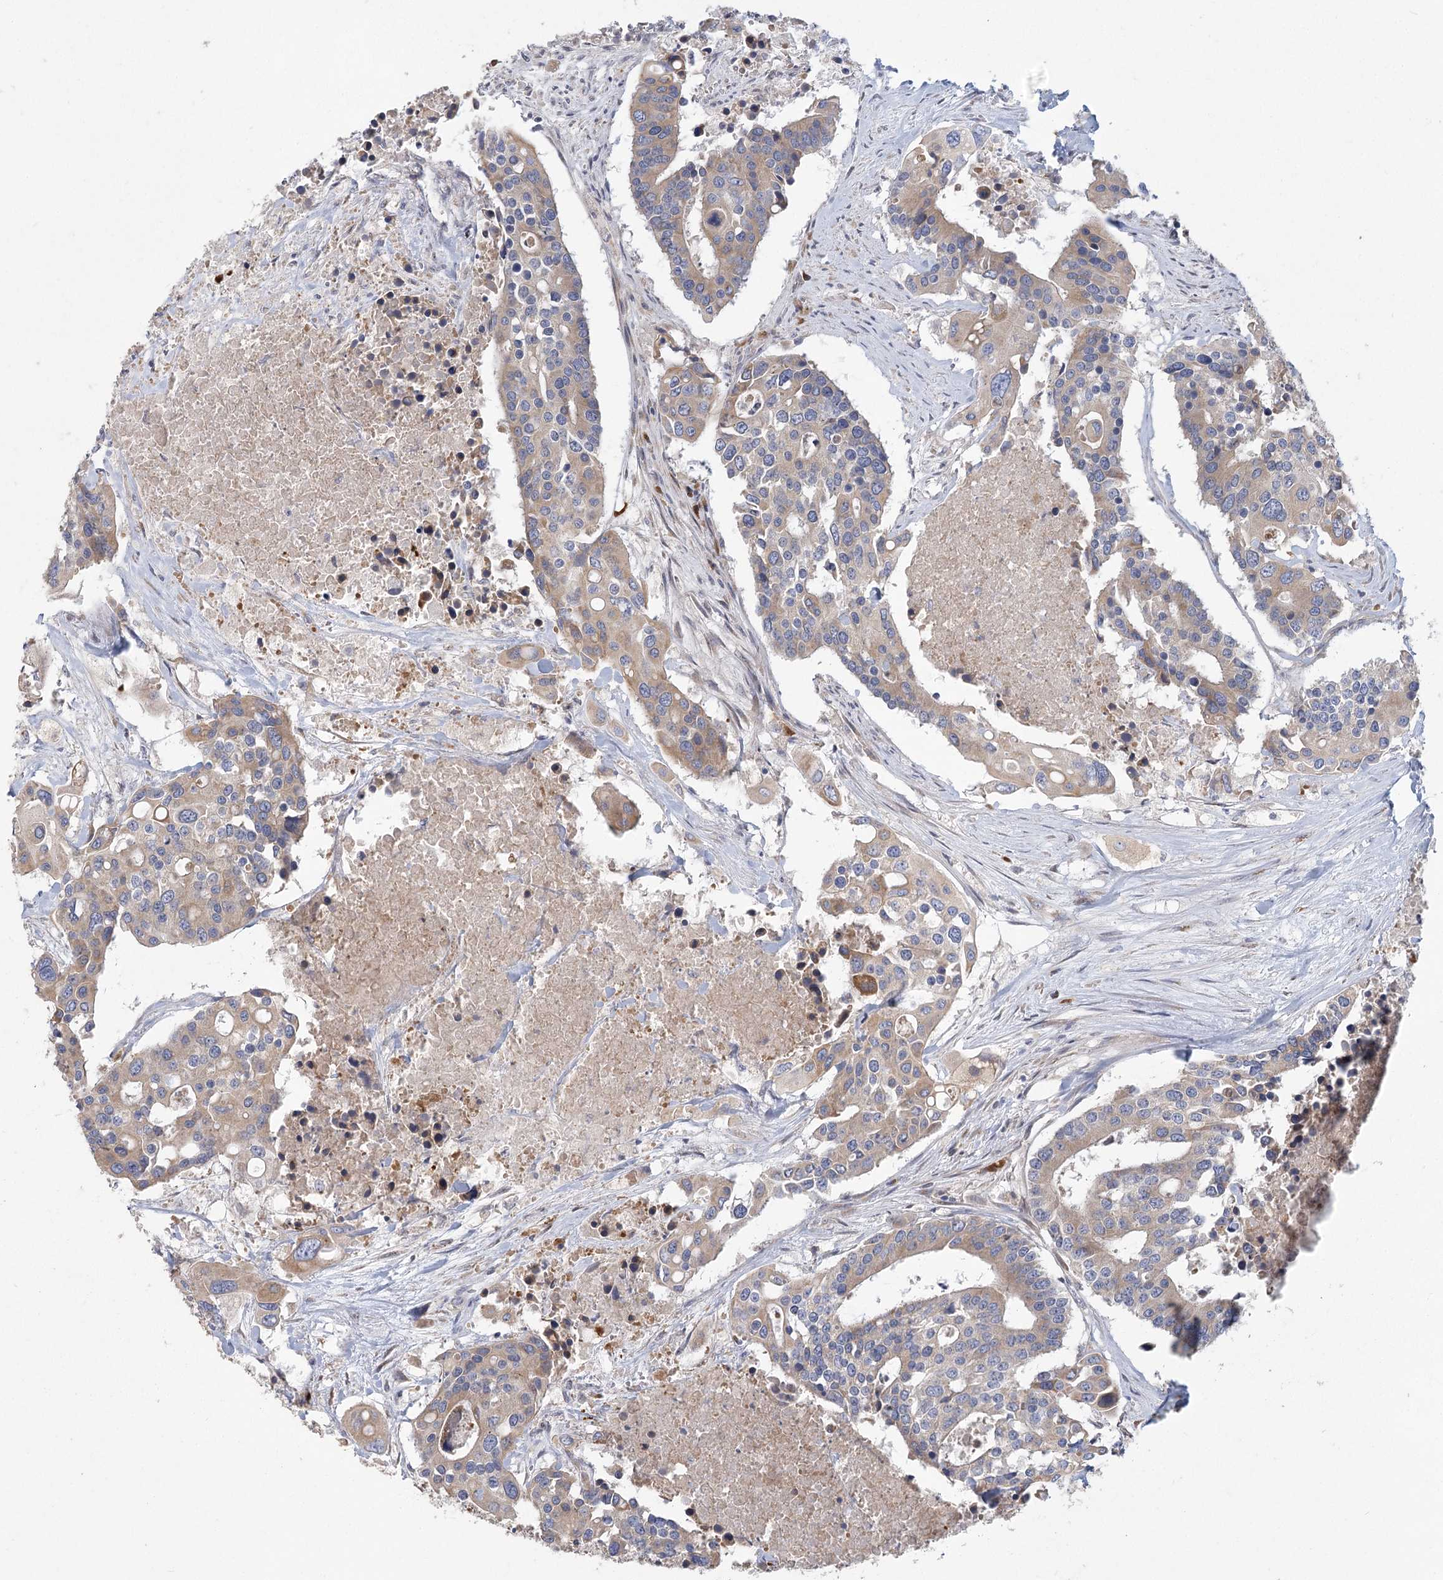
{"staining": {"intensity": "moderate", "quantity": "<25%", "location": "cytoplasmic/membranous"}, "tissue": "colorectal cancer", "cell_type": "Tumor cells", "image_type": "cancer", "snomed": [{"axis": "morphology", "description": "Adenocarcinoma, NOS"}, {"axis": "topography", "description": "Colon"}], "caption": "IHC (DAB) staining of adenocarcinoma (colorectal) demonstrates moderate cytoplasmic/membranous protein positivity in approximately <25% of tumor cells. (DAB IHC, brown staining for protein, blue staining for nuclei).", "gene": "CNTLN", "patient": {"sex": "male", "age": 77}}